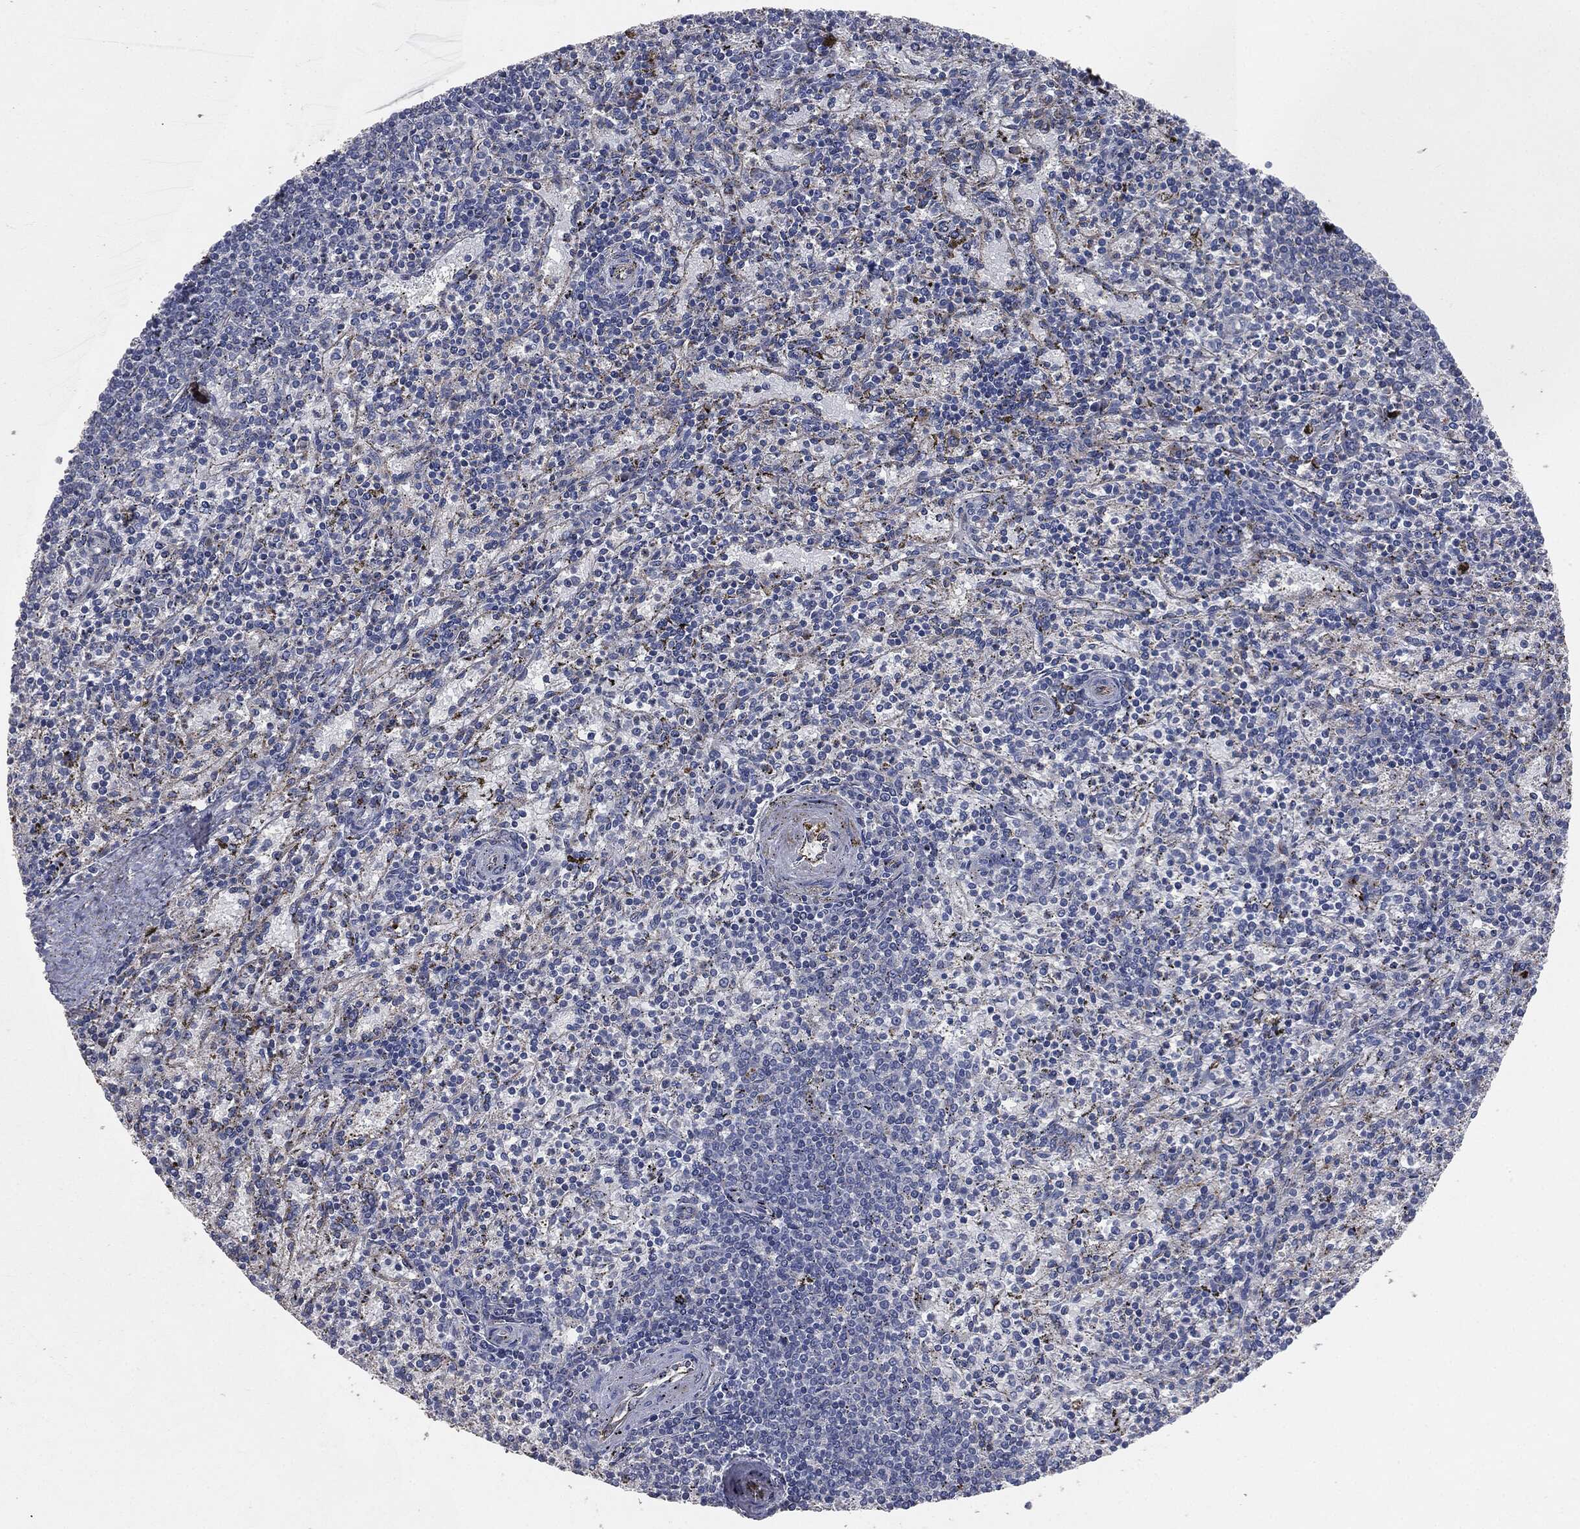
{"staining": {"intensity": "negative", "quantity": "none", "location": "none"}, "tissue": "spleen", "cell_type": "Cells in red pulp", "image_type": "normal", "snomed": [{"axis": "morphology", "description": "Normal tissue, NOS"}, {"axis": "topography", "description": "Spleen"}], "caption": "High power microscopy photomicrograph of an immunohistochemistry photomicrograph of normal spleen, revealing no significant expression in cells in red pulp. The staining is performed using DAB (3,3'-diaminobenzidine) brown chromogen with nuclei counter-stained in using hematoxylin.", "gene": "APOB", "patient": {"sex": "female", "age": 37}}